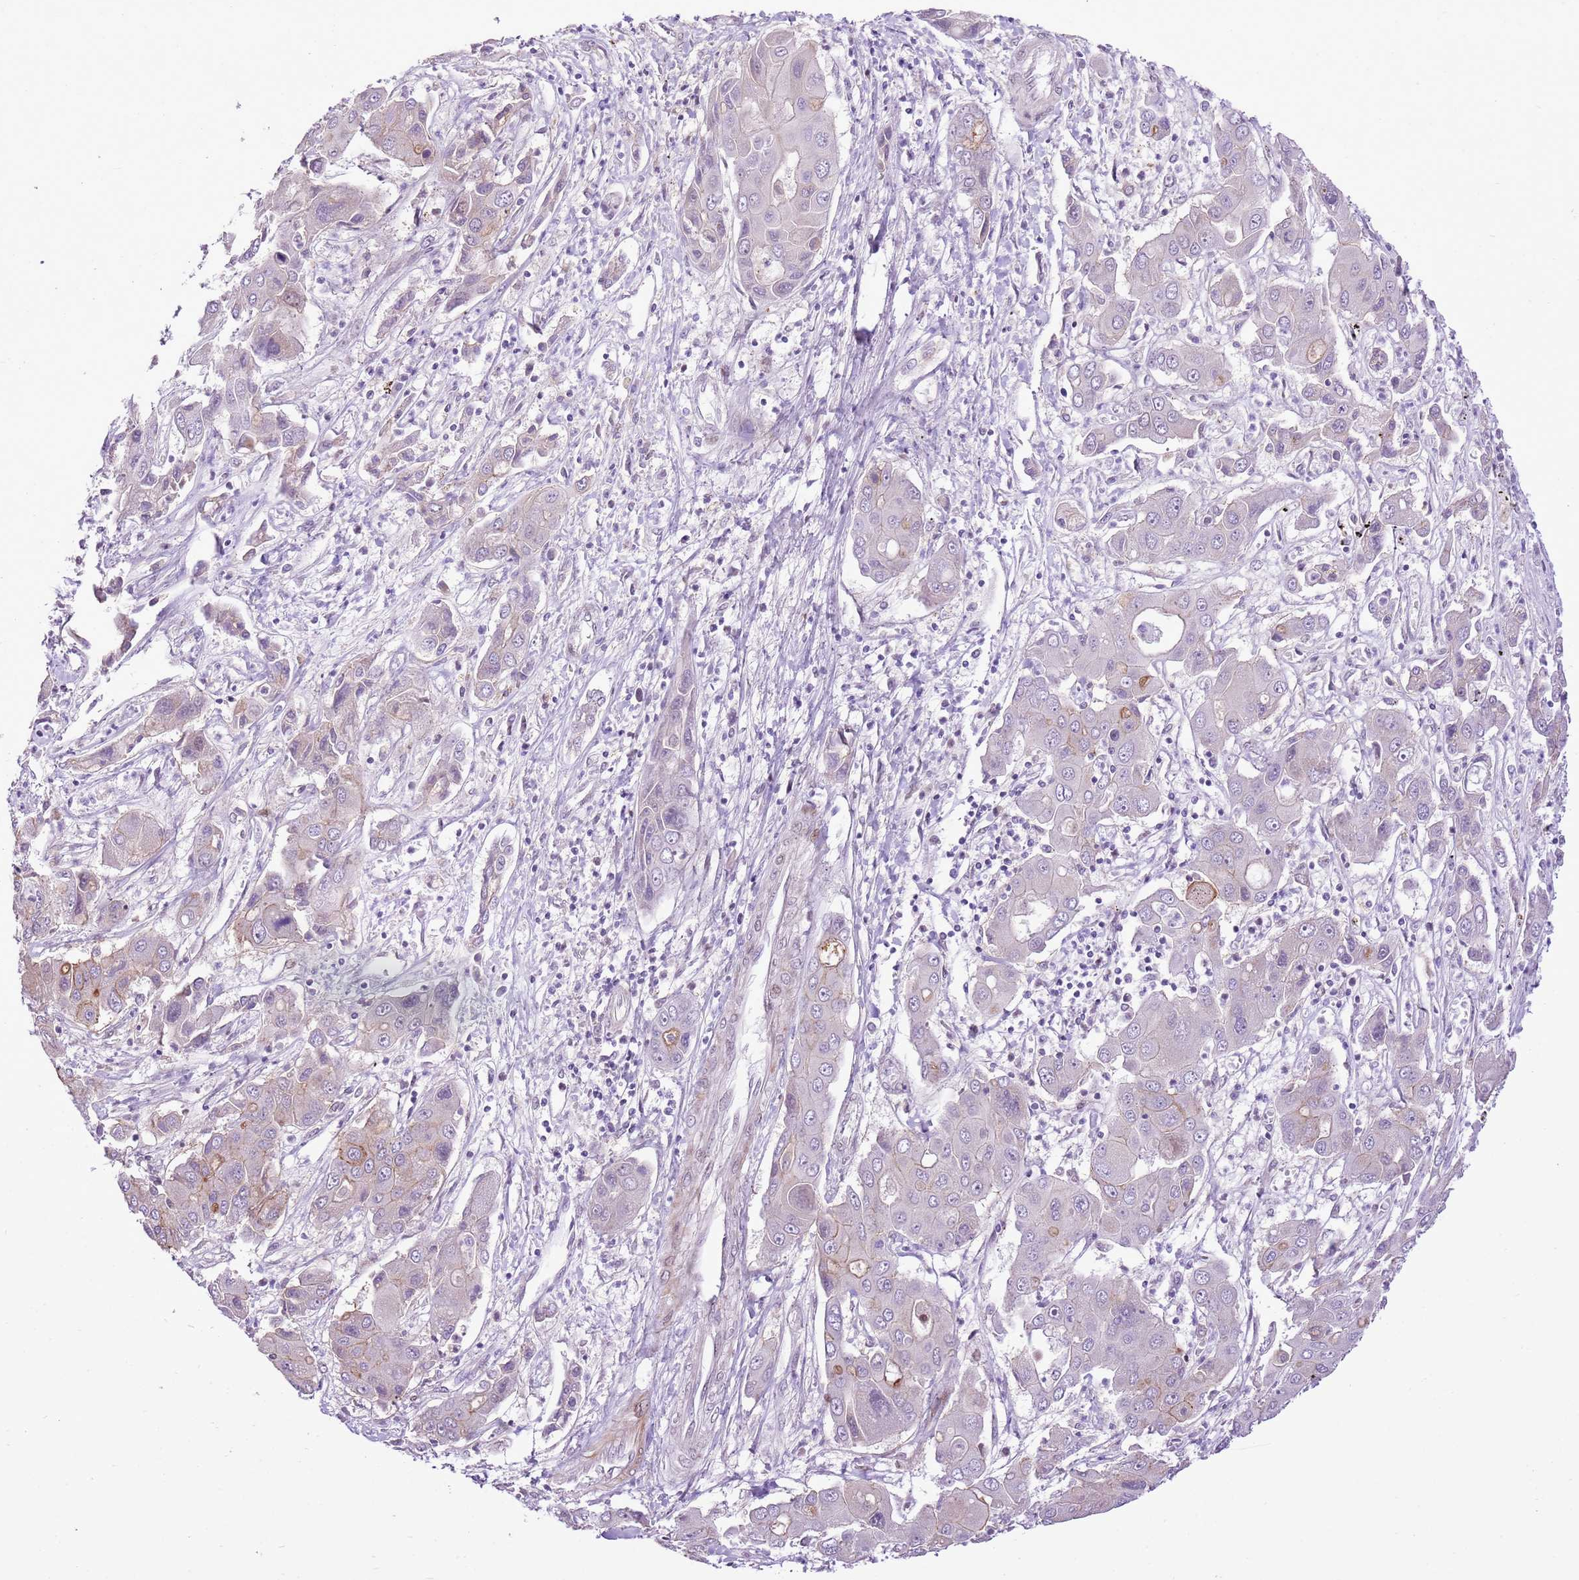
{"staining": {"intensity": "weak", "quantity": "<25%", "location": "cytoplasmic/membranous,nuclear"}, "tissue": "liver cancer", "cell_type": "Tumor cells", "image_type": "cancer", "snomed": [{"axis": "morphology", "description": "Cholangiocarcinoma"}, {"axis": "topography", "description": "Liver"}], "caption": "Liver cholangiocarcinoma stained for a protein using IHC shows no positivity tumor cells.", "gene": "NACC2", "patient": {"sex": "male", "age": 67}}